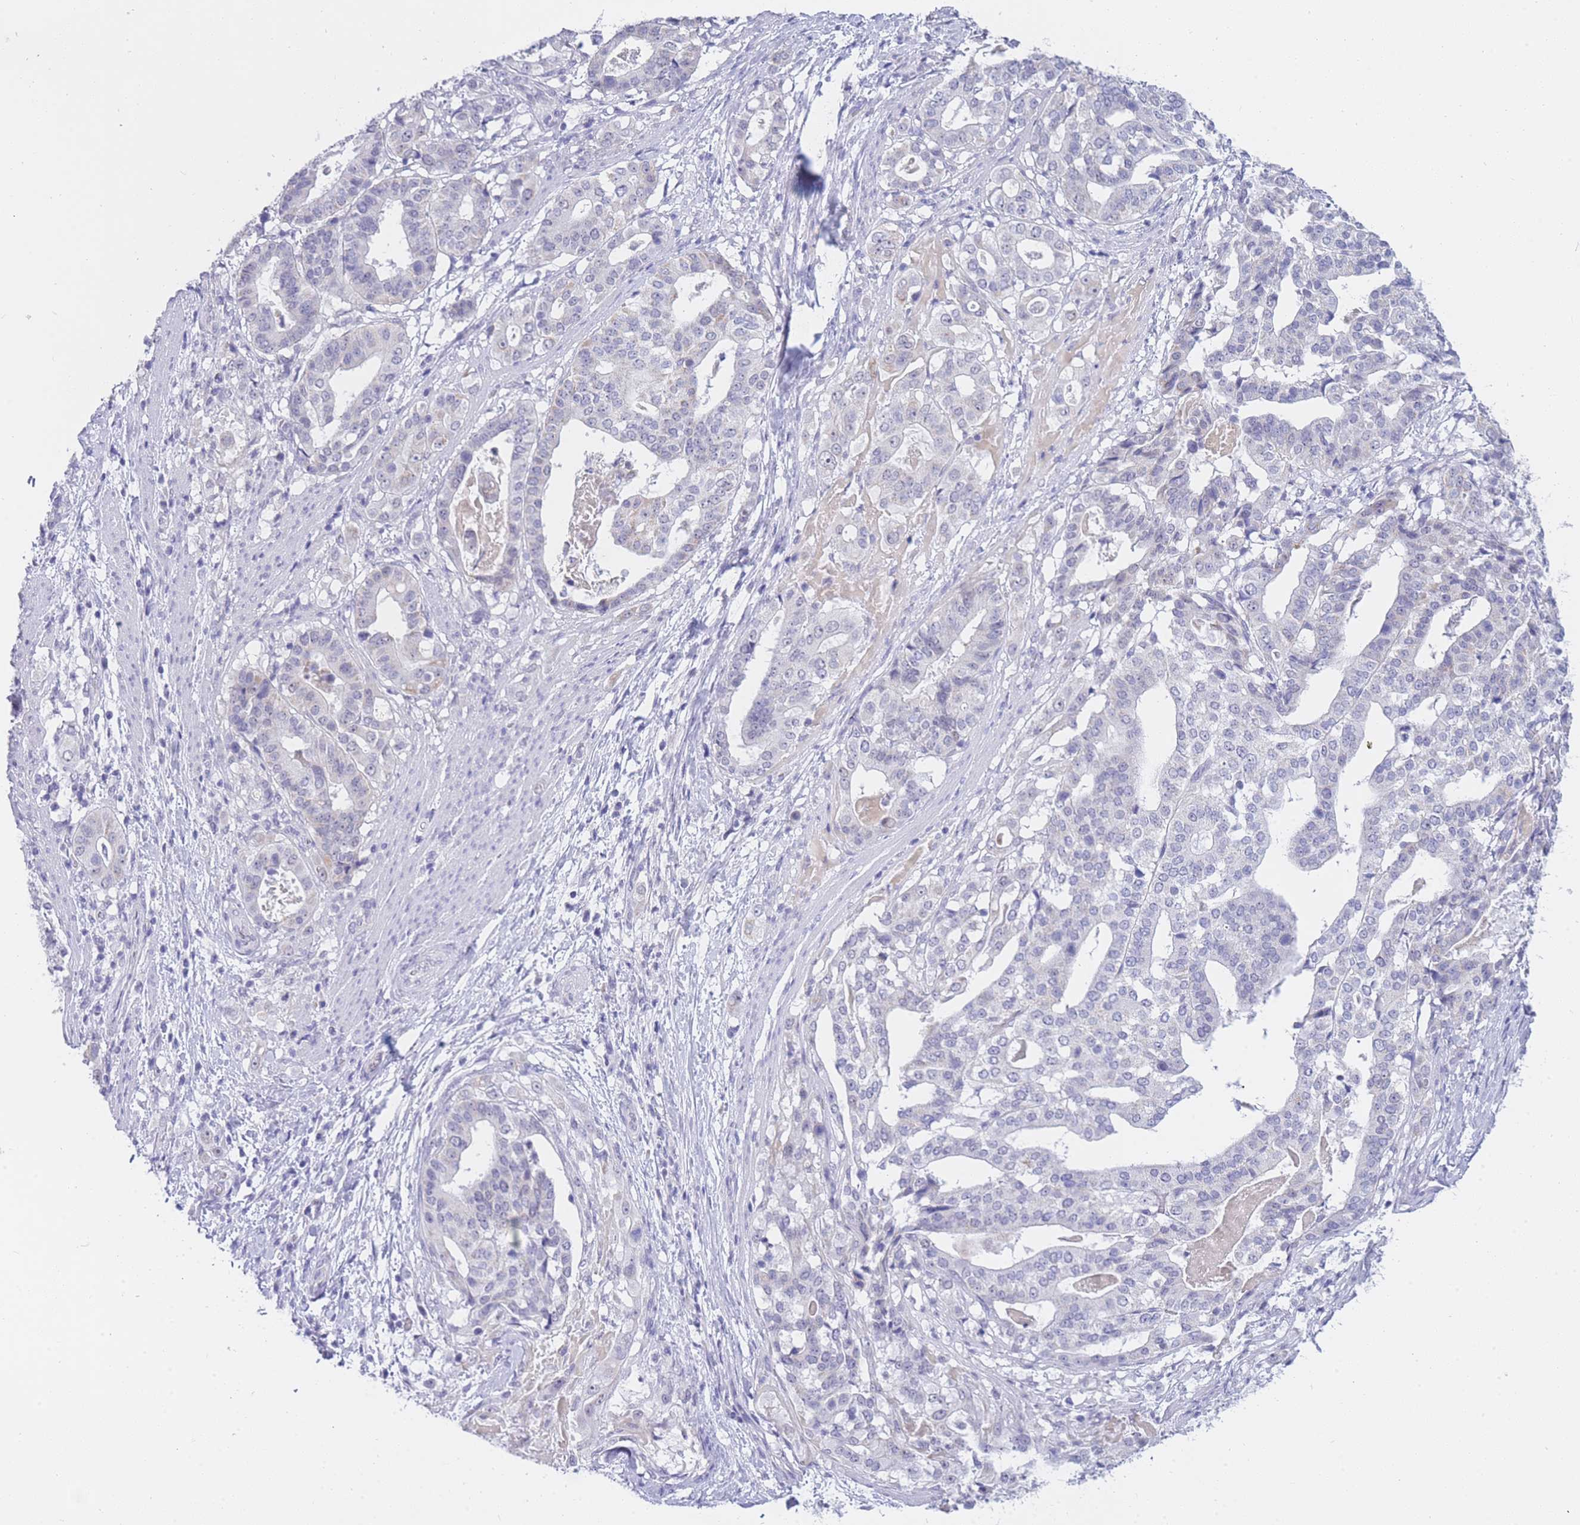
{"staining": {"intensity": "negative", "quantity": "none", "location": "none"}, "tissue": "stomach cancer", "cell_type": "Tumor cells", "image_type": "cancer", "snomed": [{"axis": "morphology", "description": "Adenocarcinoma, NOS"}, {"axis": "topography", "description": "Stomach"}], "caption": "This is an immunohistochemistry (IHC) image of adenocarcinoma (stomach). There is no positivity in tumor cells.", "gene": "FRAT2", "patient": {"sex": "male", "age": 48}}